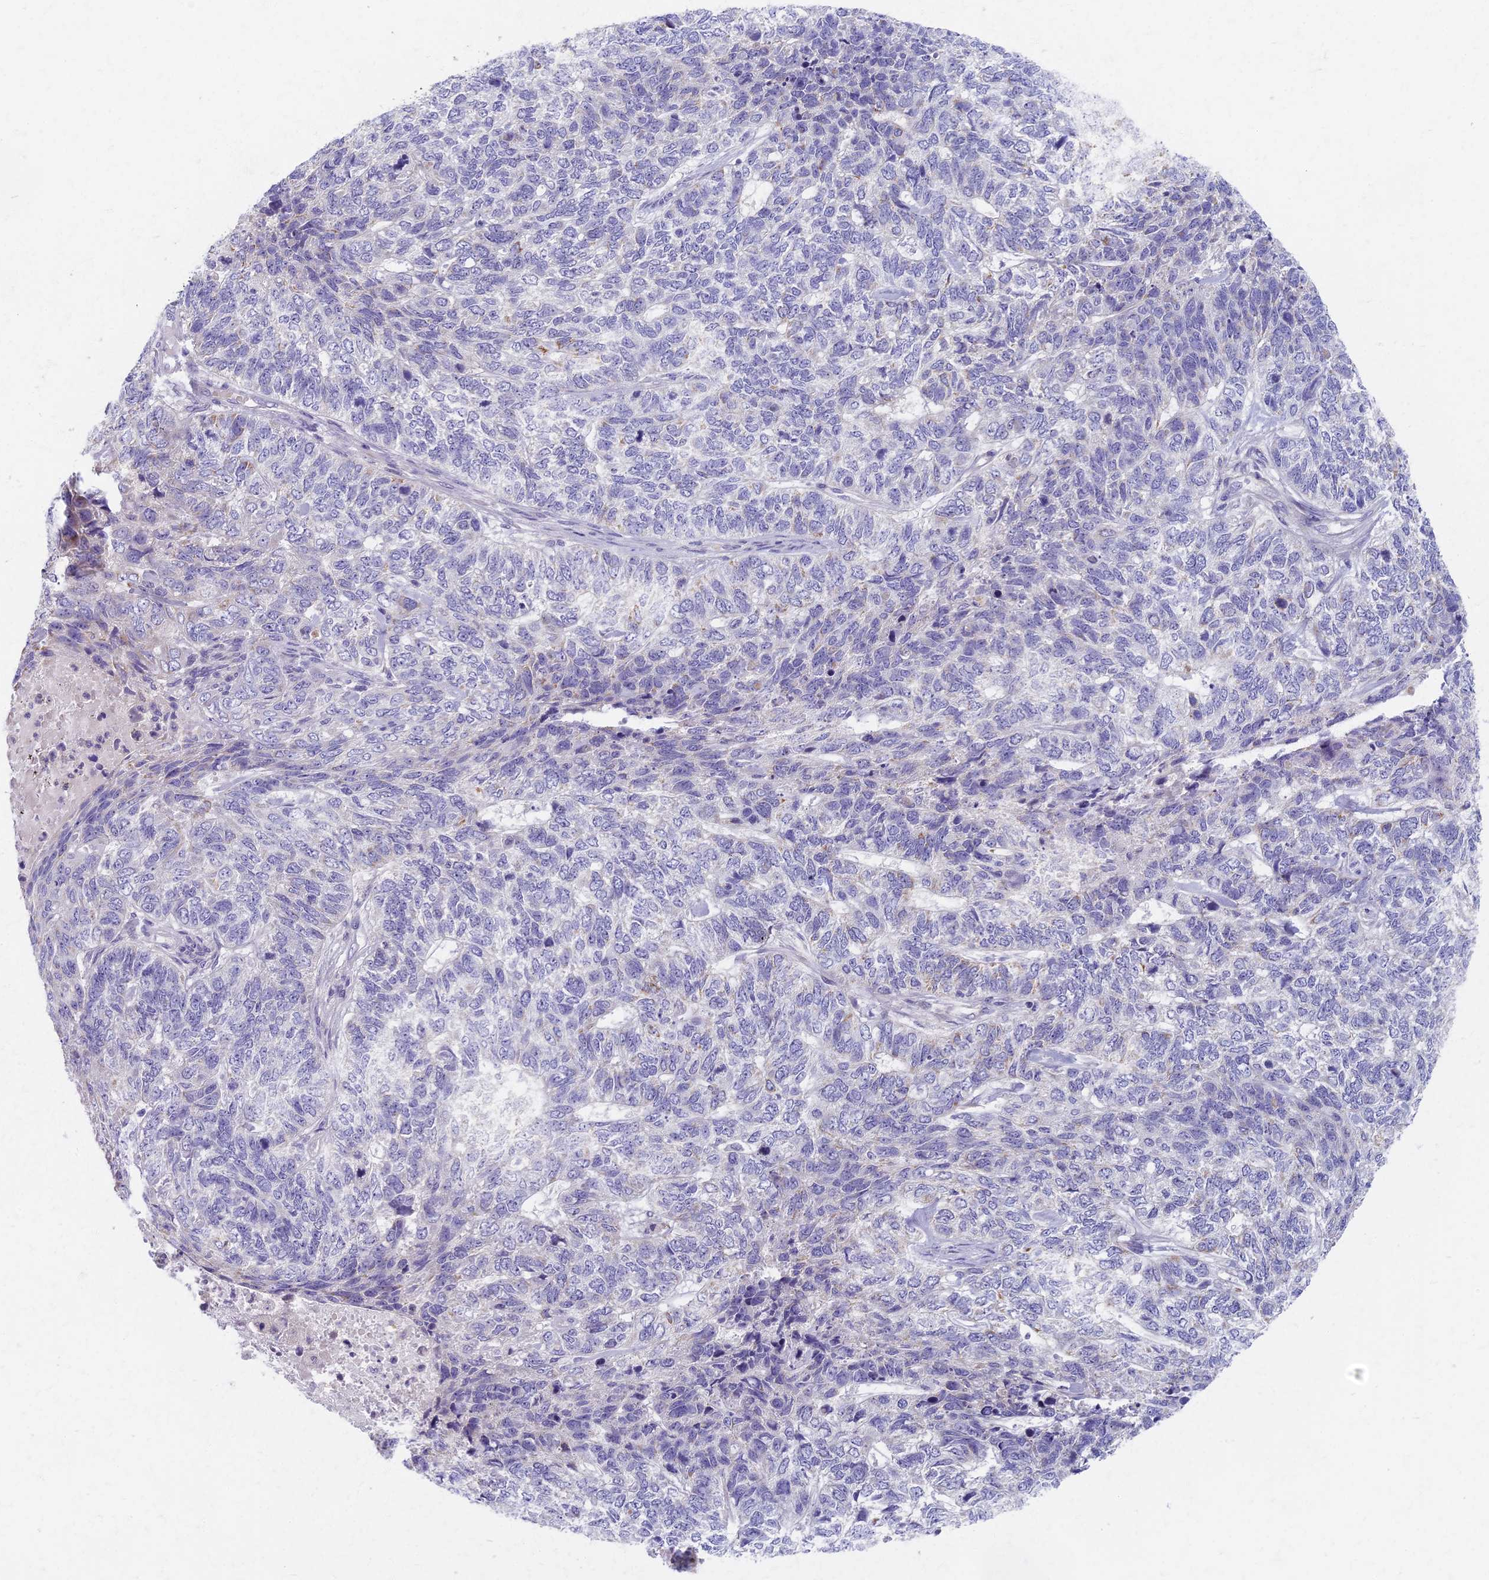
{"staining": {"intensity": "negative", "quantity": "none", "location": "none"}, "tissue": "skin cancer", "cell_type": "Tumor cells", "image_type": "cancer", "snomed": [{"axis": "morphology", "description": "Basal cell carcinoma"}, {"axis": "topography", "description": "Skin"}], "caption": "IHC photomicrograph of neoplastic tissue: skin basal cell carcinoma stained with DAB reveals no significant protein positivity in tumor cells.", "gene": "AP4E1", "patient": {"sex": "female", "age": 65}}